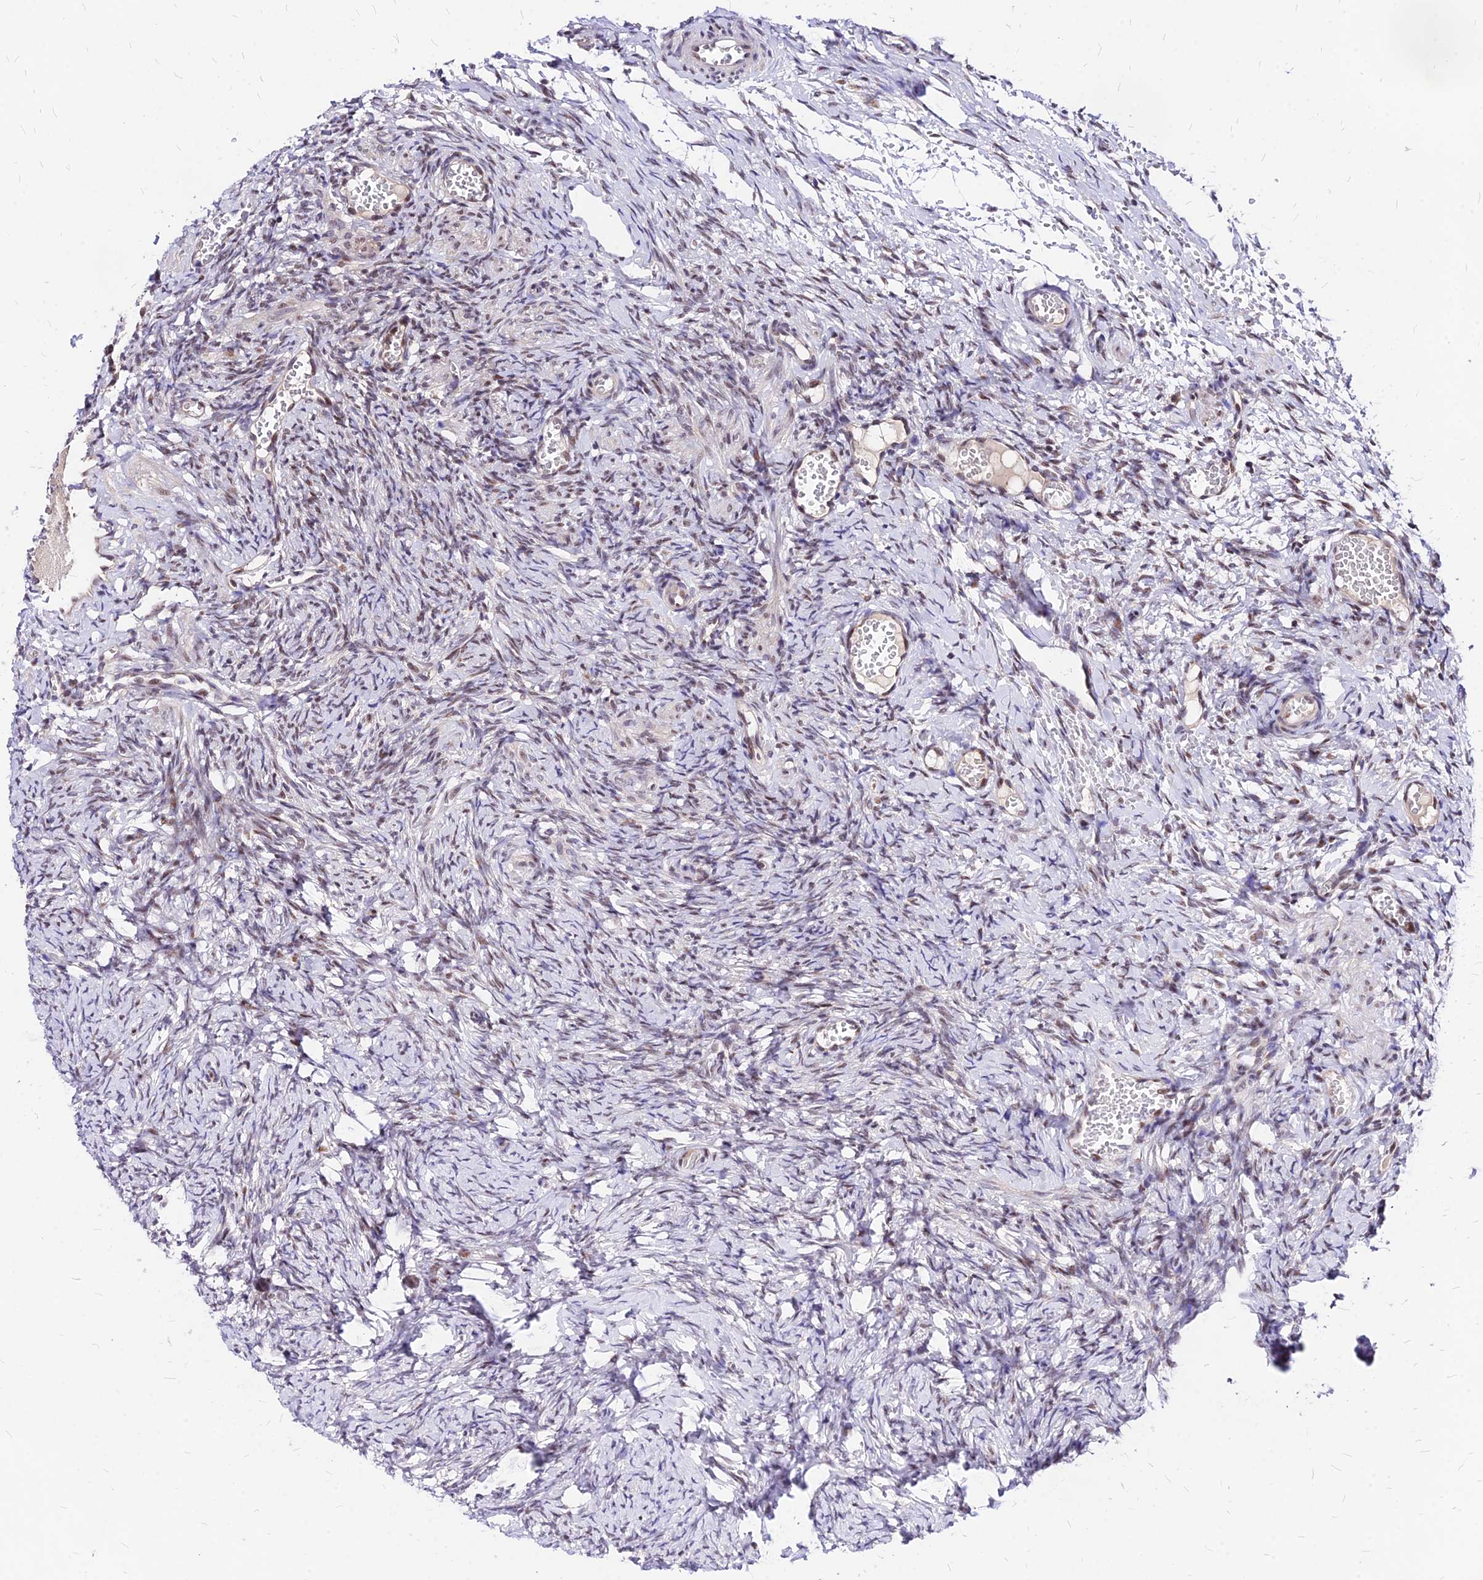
{"staining": {"intensity": "moderate", "quantity": ">75%", "location": "nuclear"}, "tissue": "ovary", "cell_type": "Follicle cells", "image_type": "normal", "snomed": [{"axis": "morphology", "description": "Adenocarcinoma, NOS"}, {"axis": "topography", "description": "Endometrium"}], "caption": "Follicle cells show medium levels of moderate nuclear expression in about >75% of cells in normal human ovary.", "gene": "DDX55", "patient": {"sex": "female", "age": 32}}